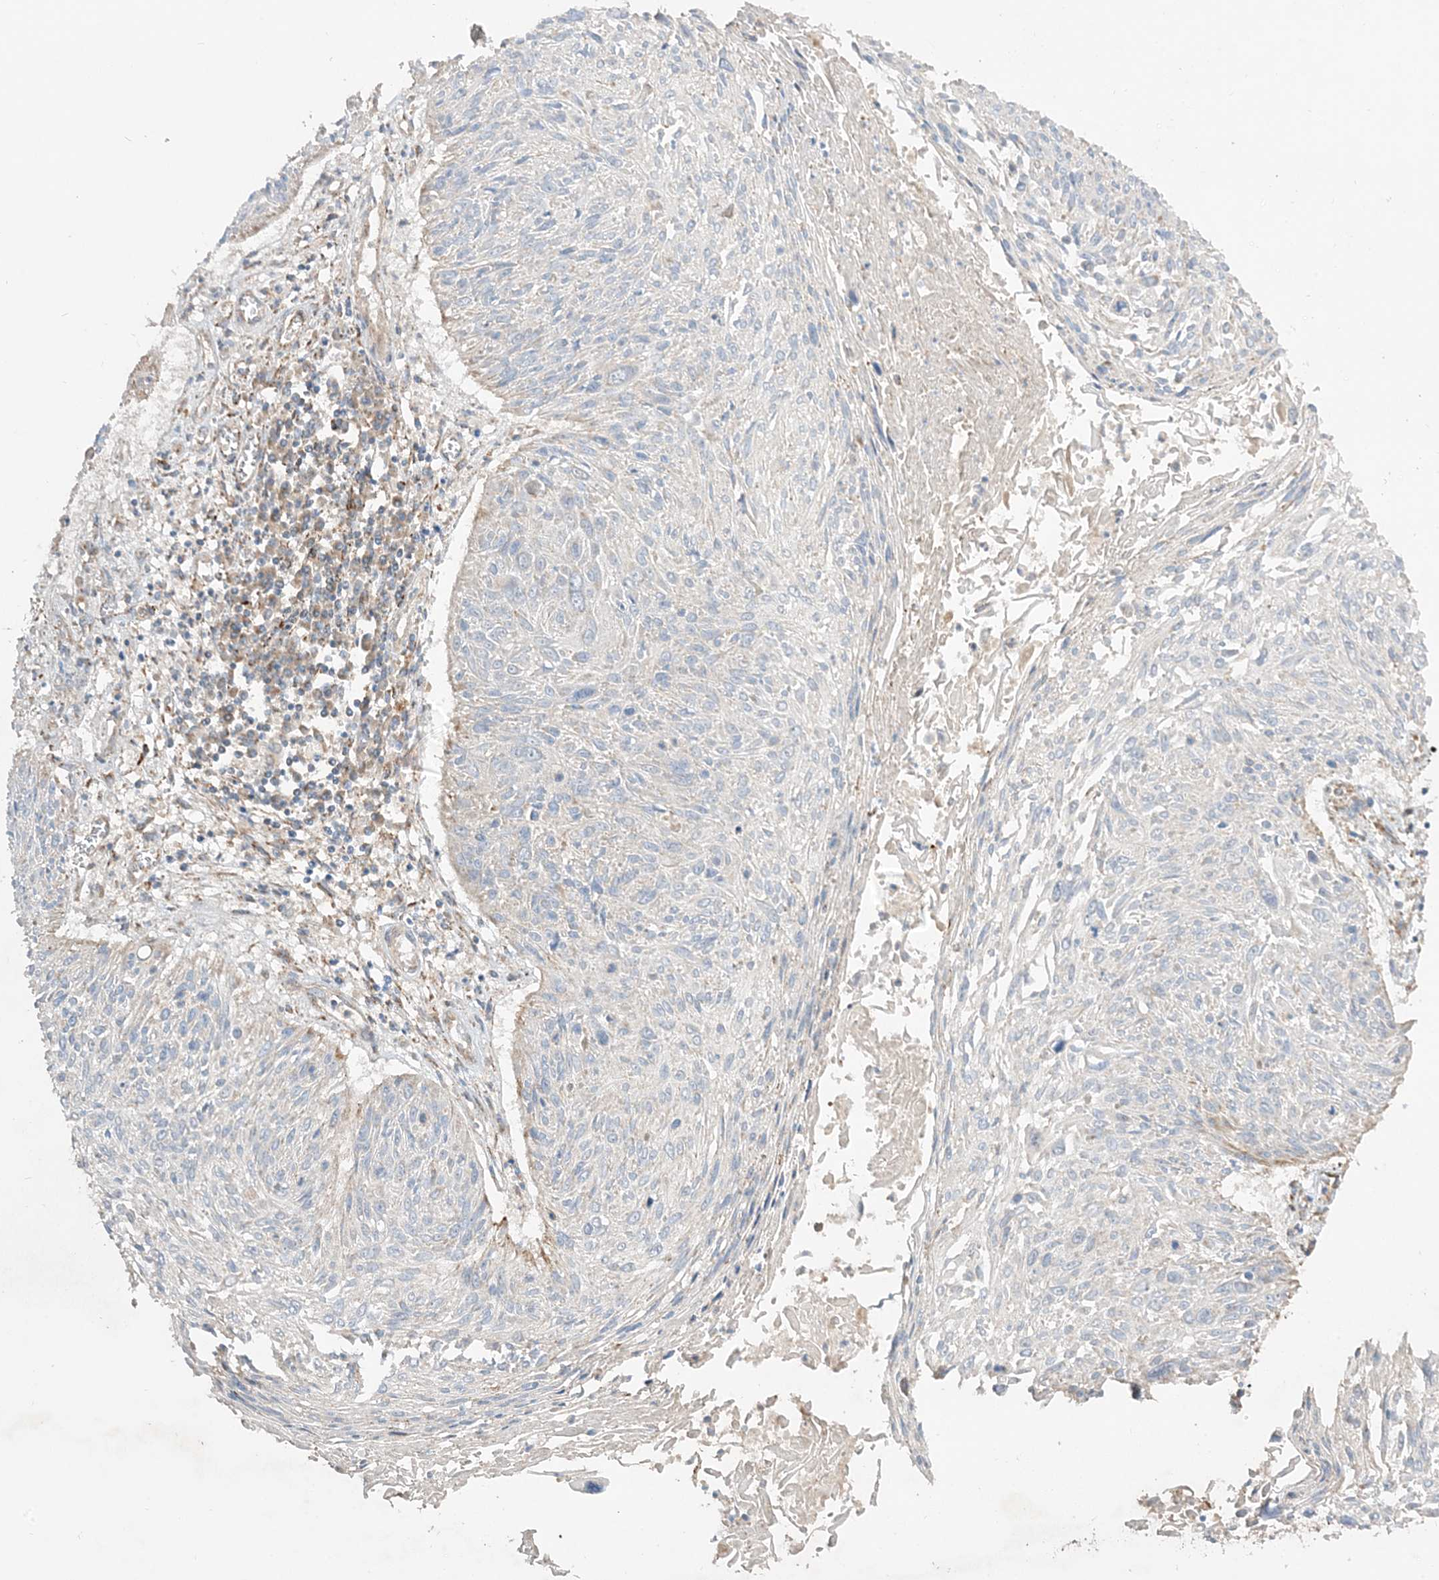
{"staining": {"intensity": "negative", "quantity": "none", "location": "none"}, "tissue": "cervical cancer", "cell_type": "Tumor cells", "image_type": "cancer", "snomed": [{"axis": "morphology", "description": "Squamous cell carcinoma, NOS"}, {"axis": "topography", "description": "Cervix"}], "caption": "Immunohistochemistry (IHC) photomicrograph of human cervical cancer (squamous cell carcinoma) stained for a protein (brown), which exhibits no staining in tumor cells.", "gene": "NDUFAF3", "patient": {"sex": "female", "age": 51}}